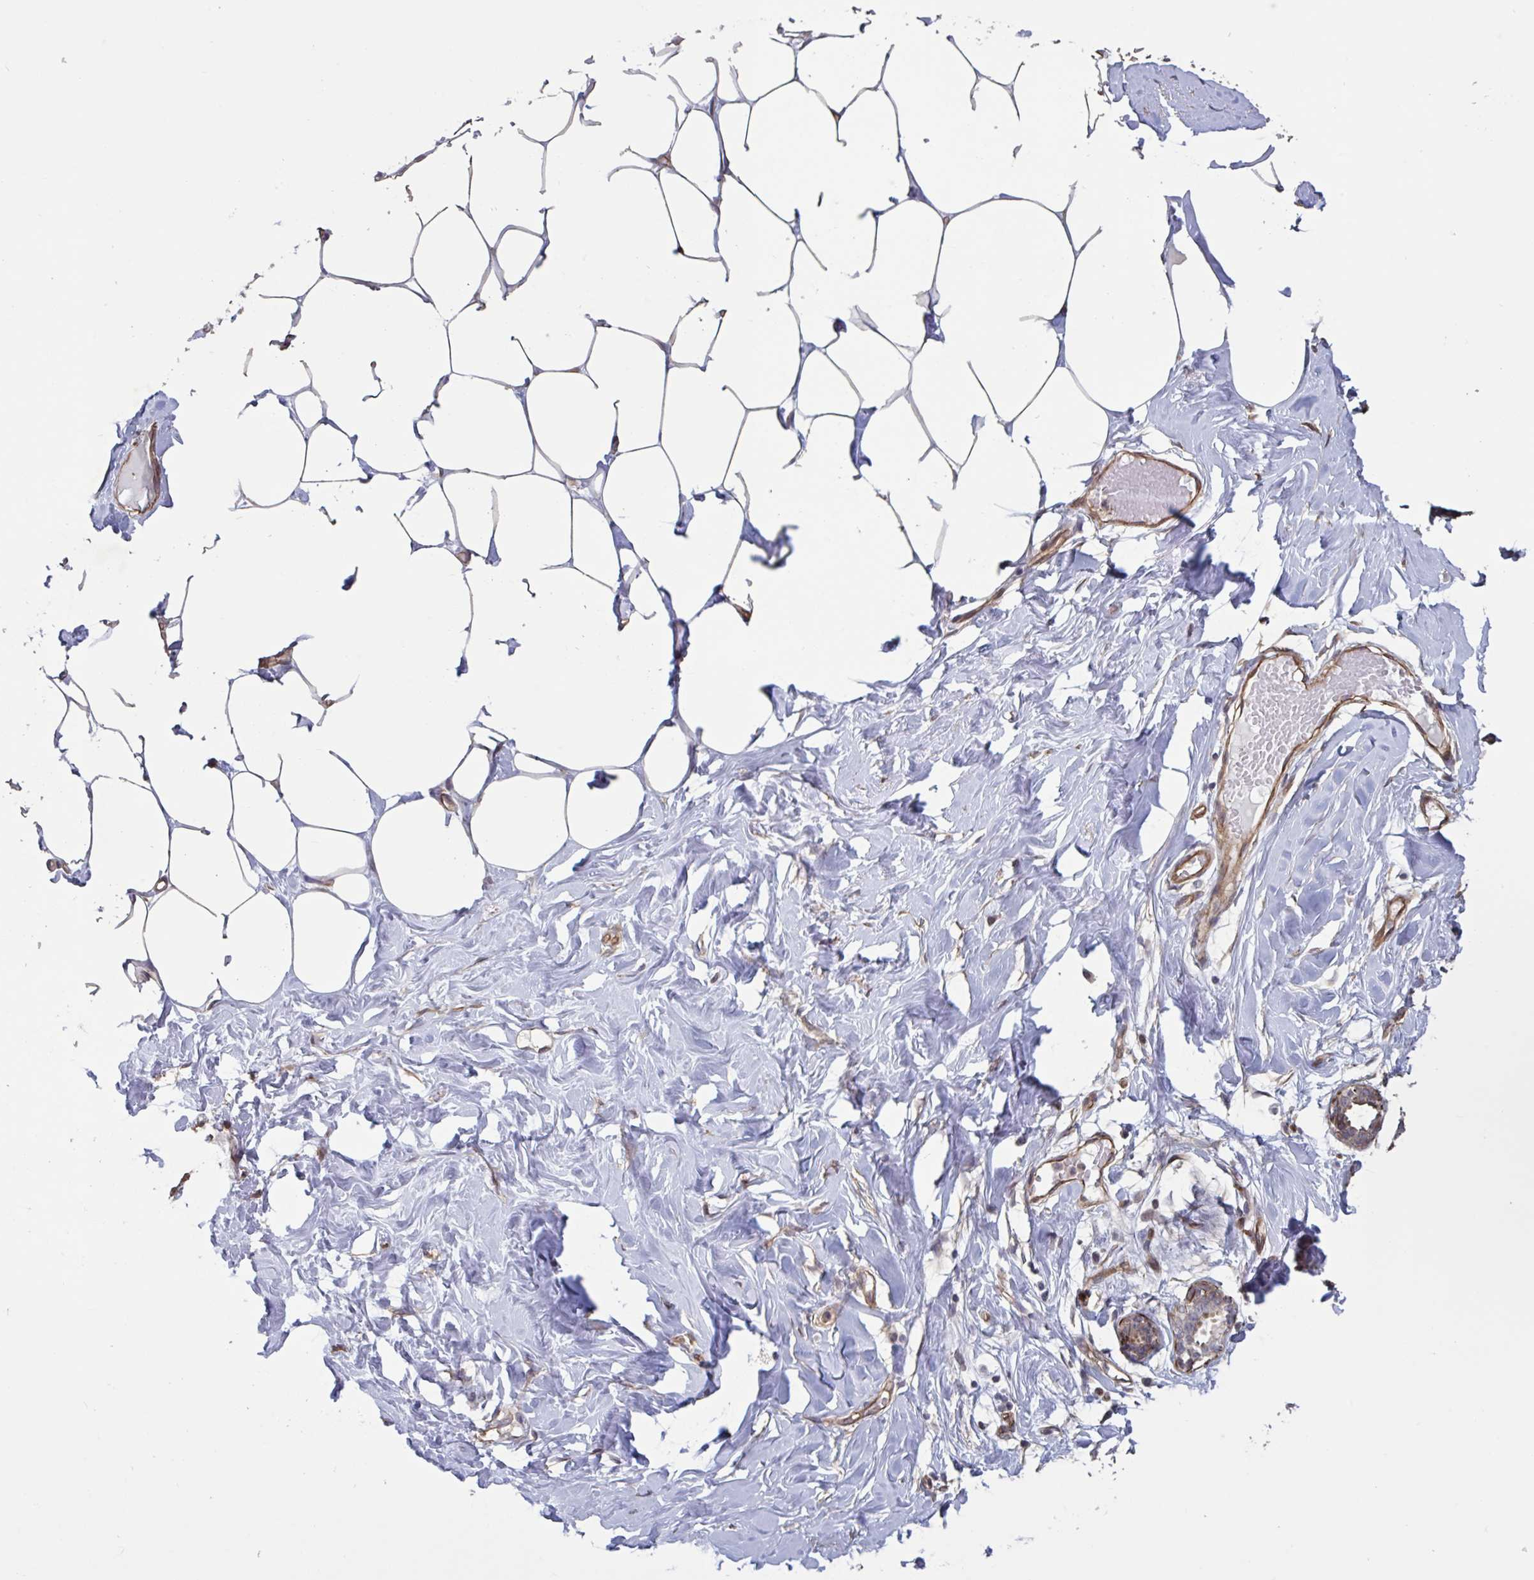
{"staining": {"intensity": "negative", "quantity": "none", "location": "none"}, "tissue": "breast", "cell_type": "Adipocytes", "image_type": "normal", "snomed": [{"axis": "morphology", "description": "Normal tissue, NOS"}, {"axis": "topography", "description": "Breast"}], "caption": "This histopathology image is of unremarkable breast stained with immunohistochemistry (IHC) to label a protein in brown with the nuclei are counter-stained blue. There is no expression in adipocytes.", "gene": "IPO5", "patient": {"sex": "female", "age": 27}}